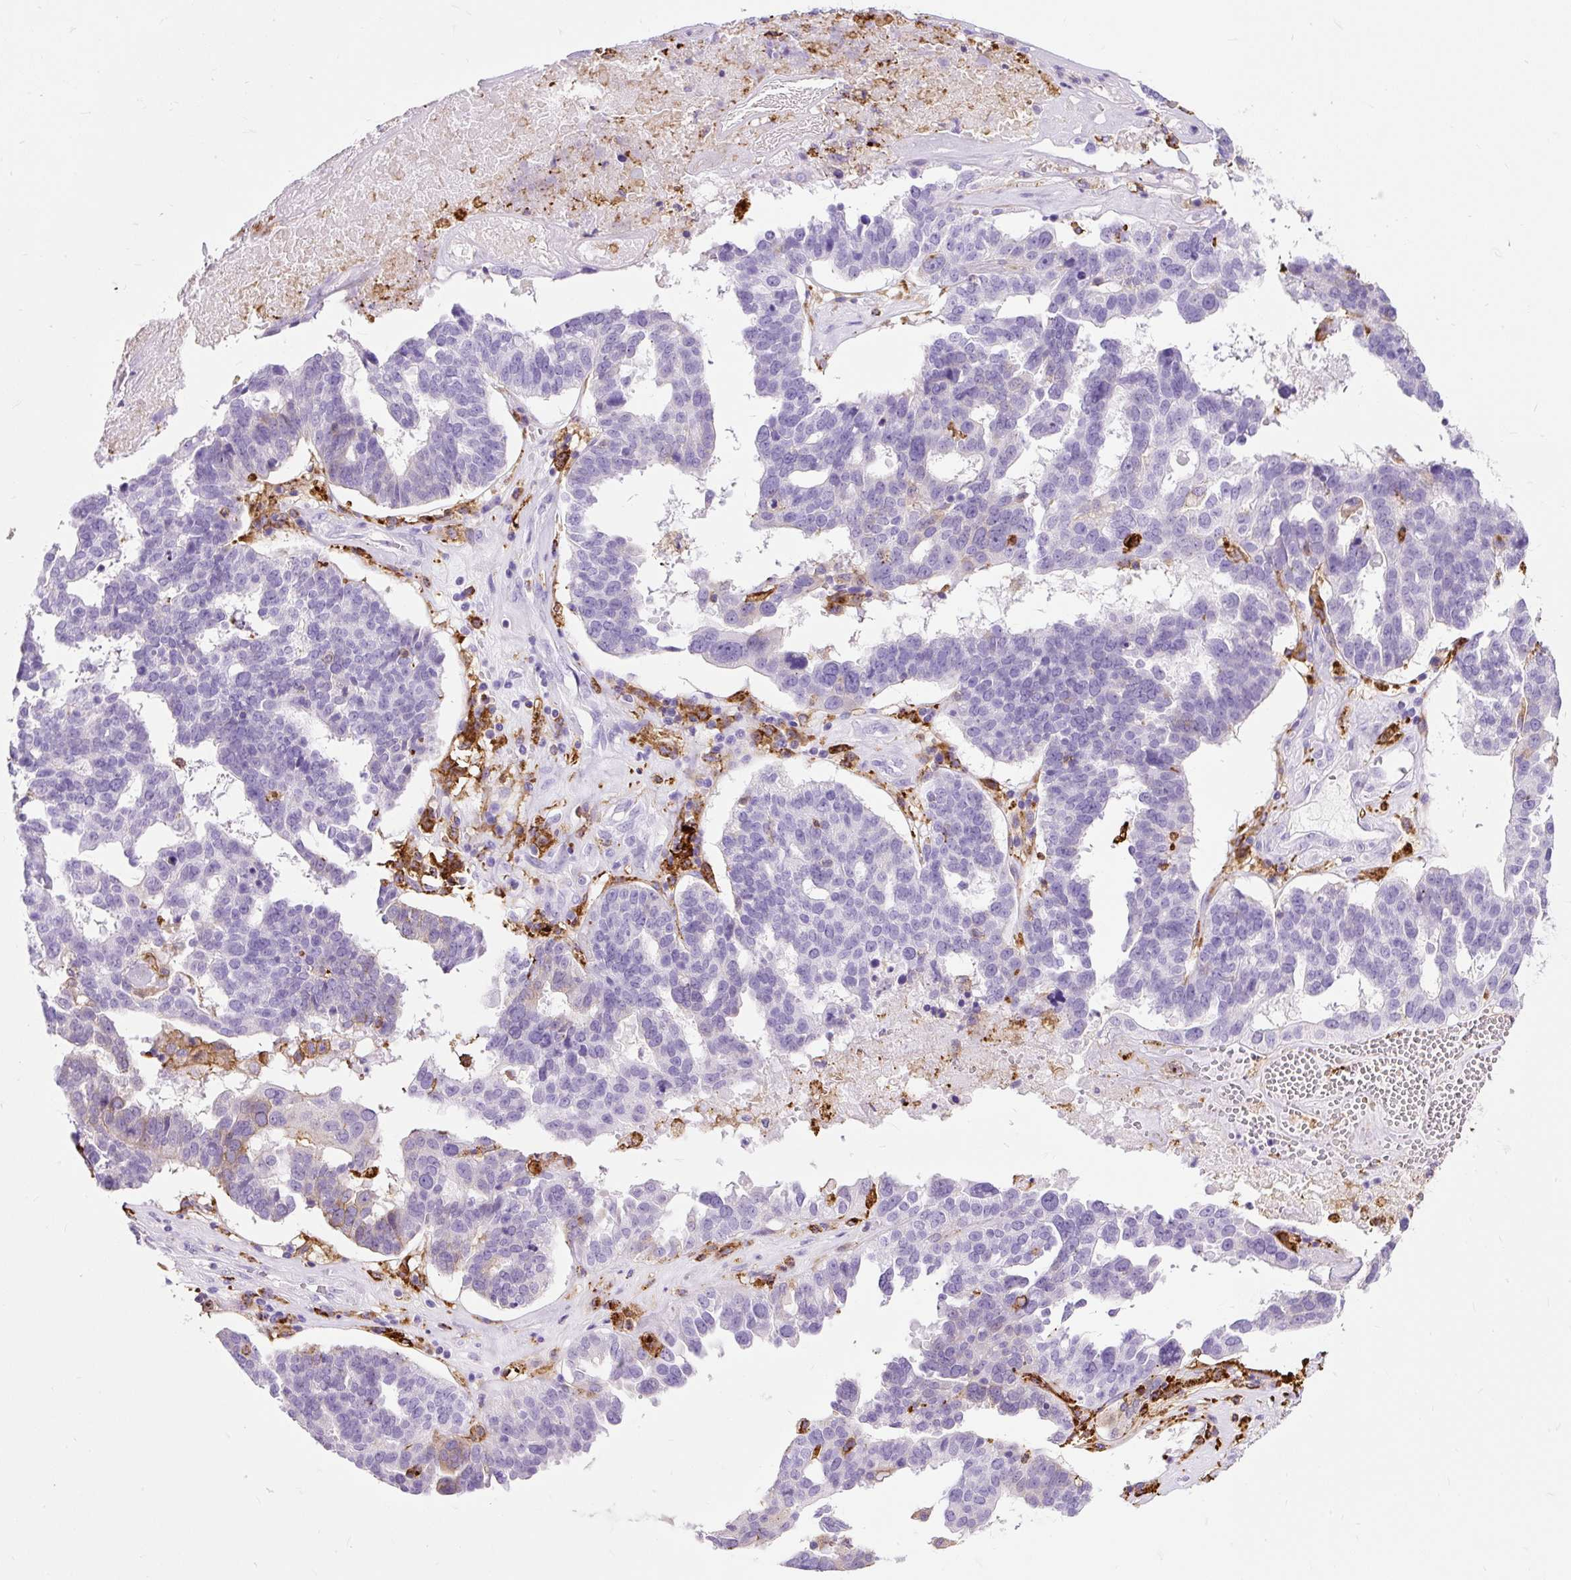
{"staining": {"intensity": "moderate", "quantity": "<25%", "location": "cytoplasmic/membranous"}, "tissue": "ovarian cancer", "cell_type": "Tumor cells", "image_type": "cancer", "snomed": [{"axis": "morphology", "description": "Cystadenocarcinoma, serous, NOS"}, {"axis": "topography", "description": "Ovary"}], "caption": "Ovarian cancer (serous cystadenocarcinoma) stained for a protein (brown) reveals moderate cytoplasmic/membranous positive positivity in approximately <25% of tumor cells.", "gene": "HLA-DRA", "patient": {"sex": "female", "age": 59}}